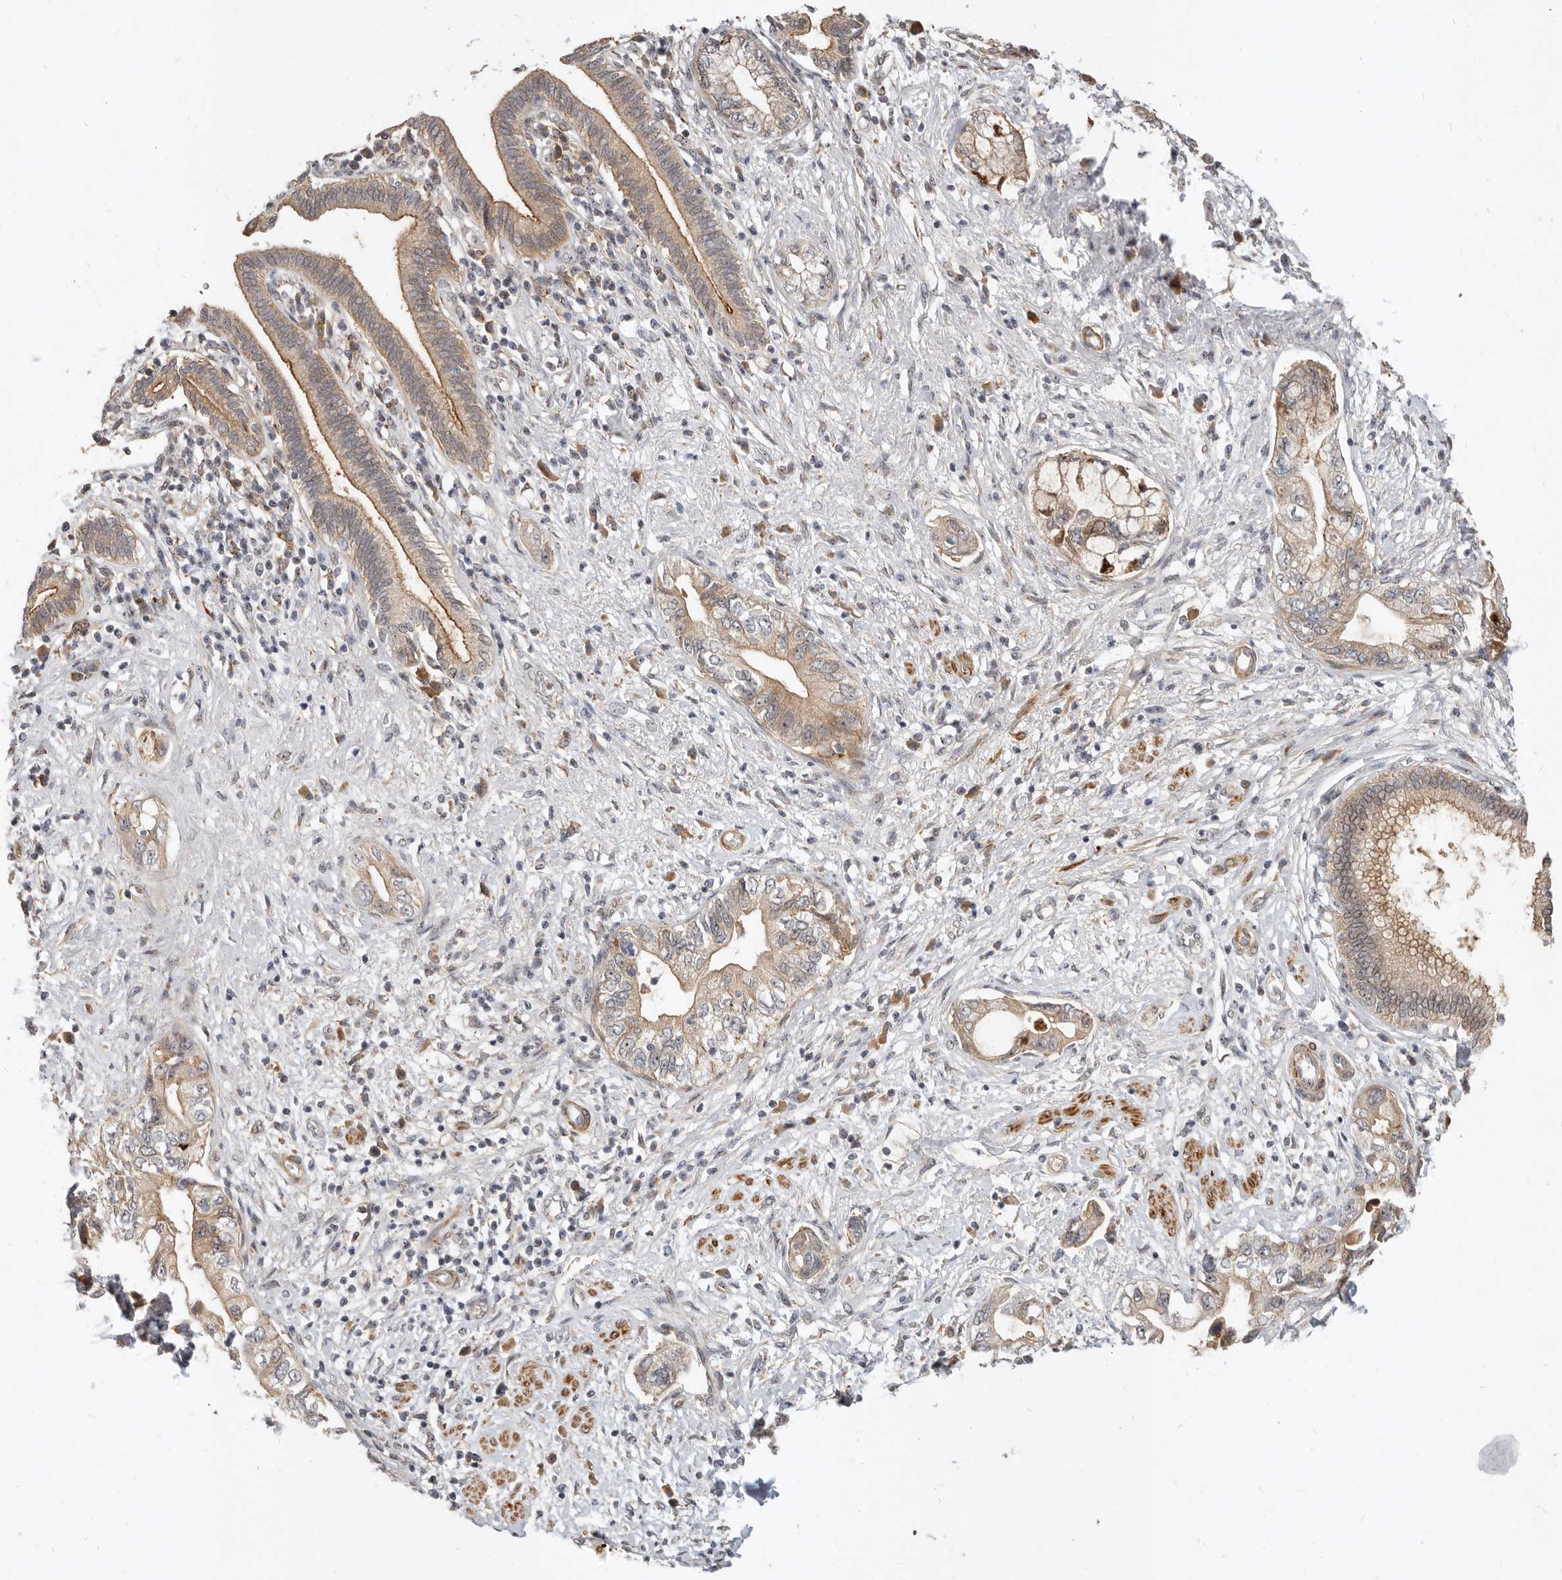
{"staining": {"intensity": "weak", "quantity": ">75%", "location": "cytoplasmic/membranous"}, "tissue": "pancreatic cancer", "cell_type": "Tumor cells", "image_type": "cancer", "snomed": [{"axis": "morphology", "description": "Adenocarcinoma, NOS"}, {"axis": "topography", "description": "Pancreas"}], "caption": "A photomicrograph of pancreatic cancer (adenocarcinoma) stained for a protein demonstrates weak cytoplasmic/membranous brown staining in tumor cells.", "gene": "MICALL2", "patient": {"sex": "female", "age": 73}}